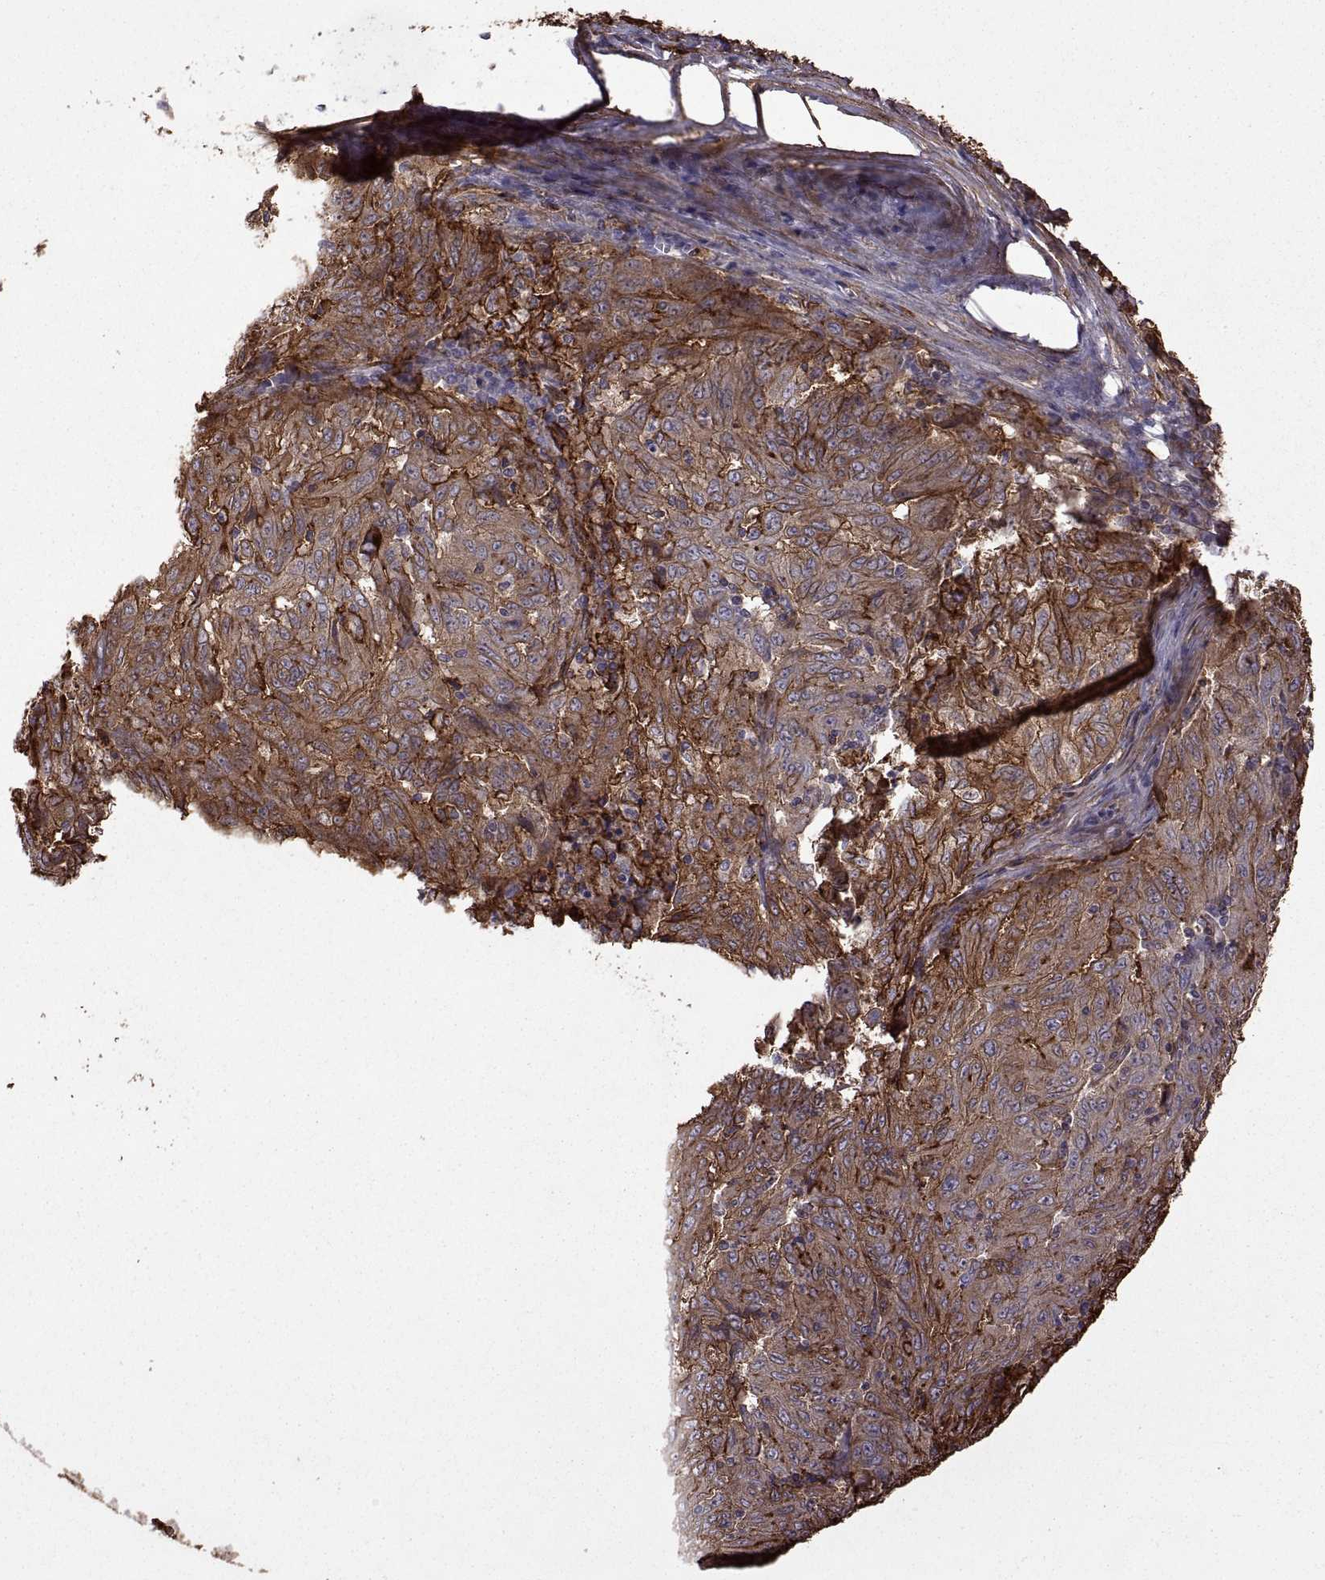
{"staining": {"intensity": "strong", "quantity": ">75%", "location": "cytoplasmic/membranous"}, "tissue": "pancreatic cancer", "cell_type": "Tumor cells", "image_type": "cancer", "snomed": [{"axis": "morphology", "description": "Adenocarcinoma, NOS"}, {"axis": "topography", "description": "Pancreas"}], "caption": "A high amount of strong cytoplasmic/membranous expression is appreciated in approximately >75% of tumor cells in adenocarcinoma (pancreatic) tissue.", "gene": "S100A10", "patient": {"sex": "male", "age": 63}}